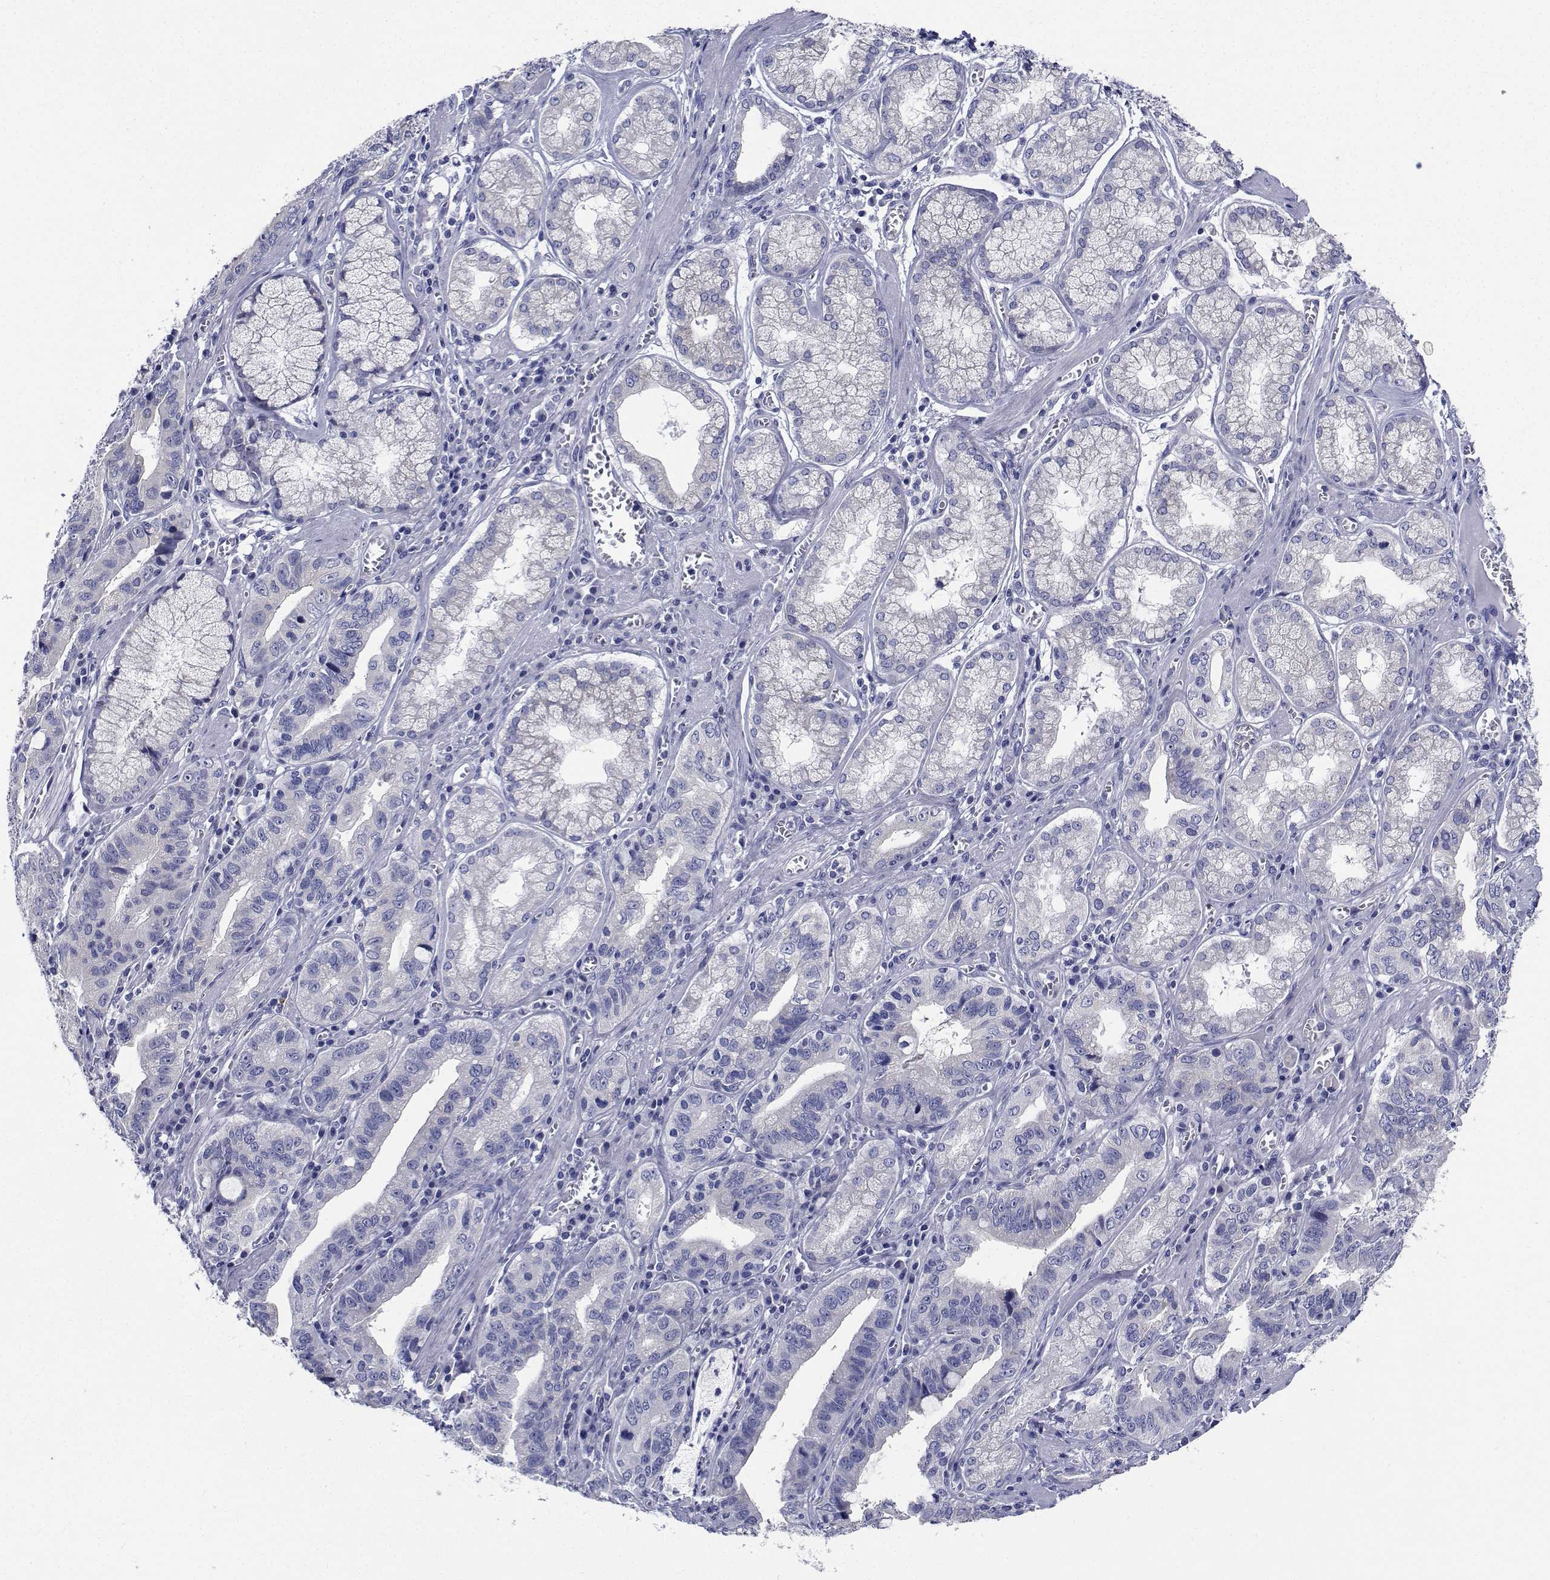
{"staining": {"intensity": "negative", "quantity": "none", "location": "none"}, "tissue": "stomach cancer", "cell_type": "Tumor cells", "image_type": "cancer", "snomed": [{"axis": "morphology", "description": "Adenocarcinoma, NOS"}, {"axis": "topography", "description": "Stomach, lower"}], "caption": "Immunohistochemical staining of human stomach adenocarcinoma exhibits no significant expression in tumor cells.", "gene": "CDHR3", "patient": {"sex": "female", "age": 76}}